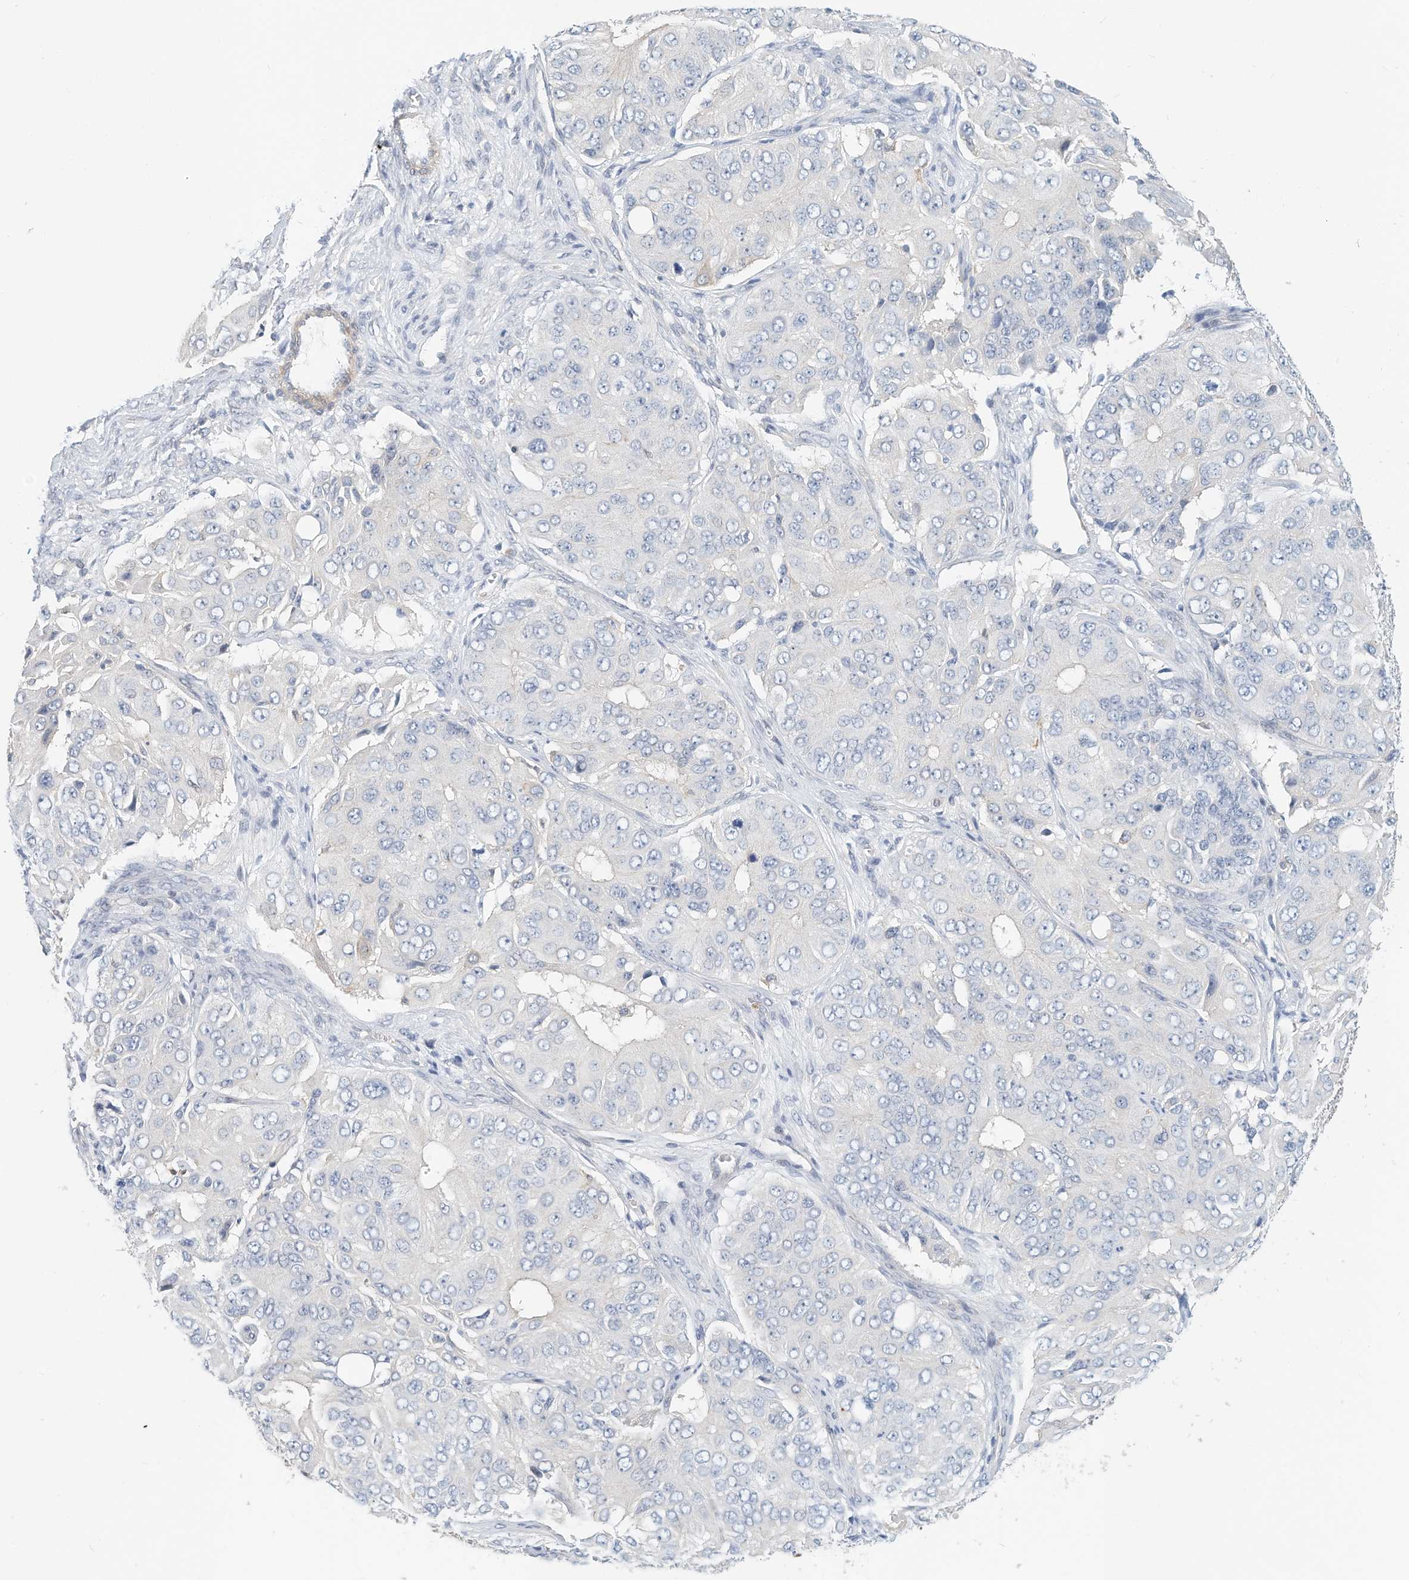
{"staining": {"intensity": "negative", "quantity": "none", "location": "none"}, "tissue": "ovarian cancer", "cell_type": "Tumor cells", "image_type": "cancer", "snomed": [{"axis": "morphology", "description": "Carcinoma, endometroid"}, {"axis": "topography", "description": "Ovary"}], "caption": "The histopathology image demonstrates no staining of tumor cells in endometroid carcinoma (ovarian).", "gene": "MICAL1", "patient": {"sex": "female", "age": 51}}